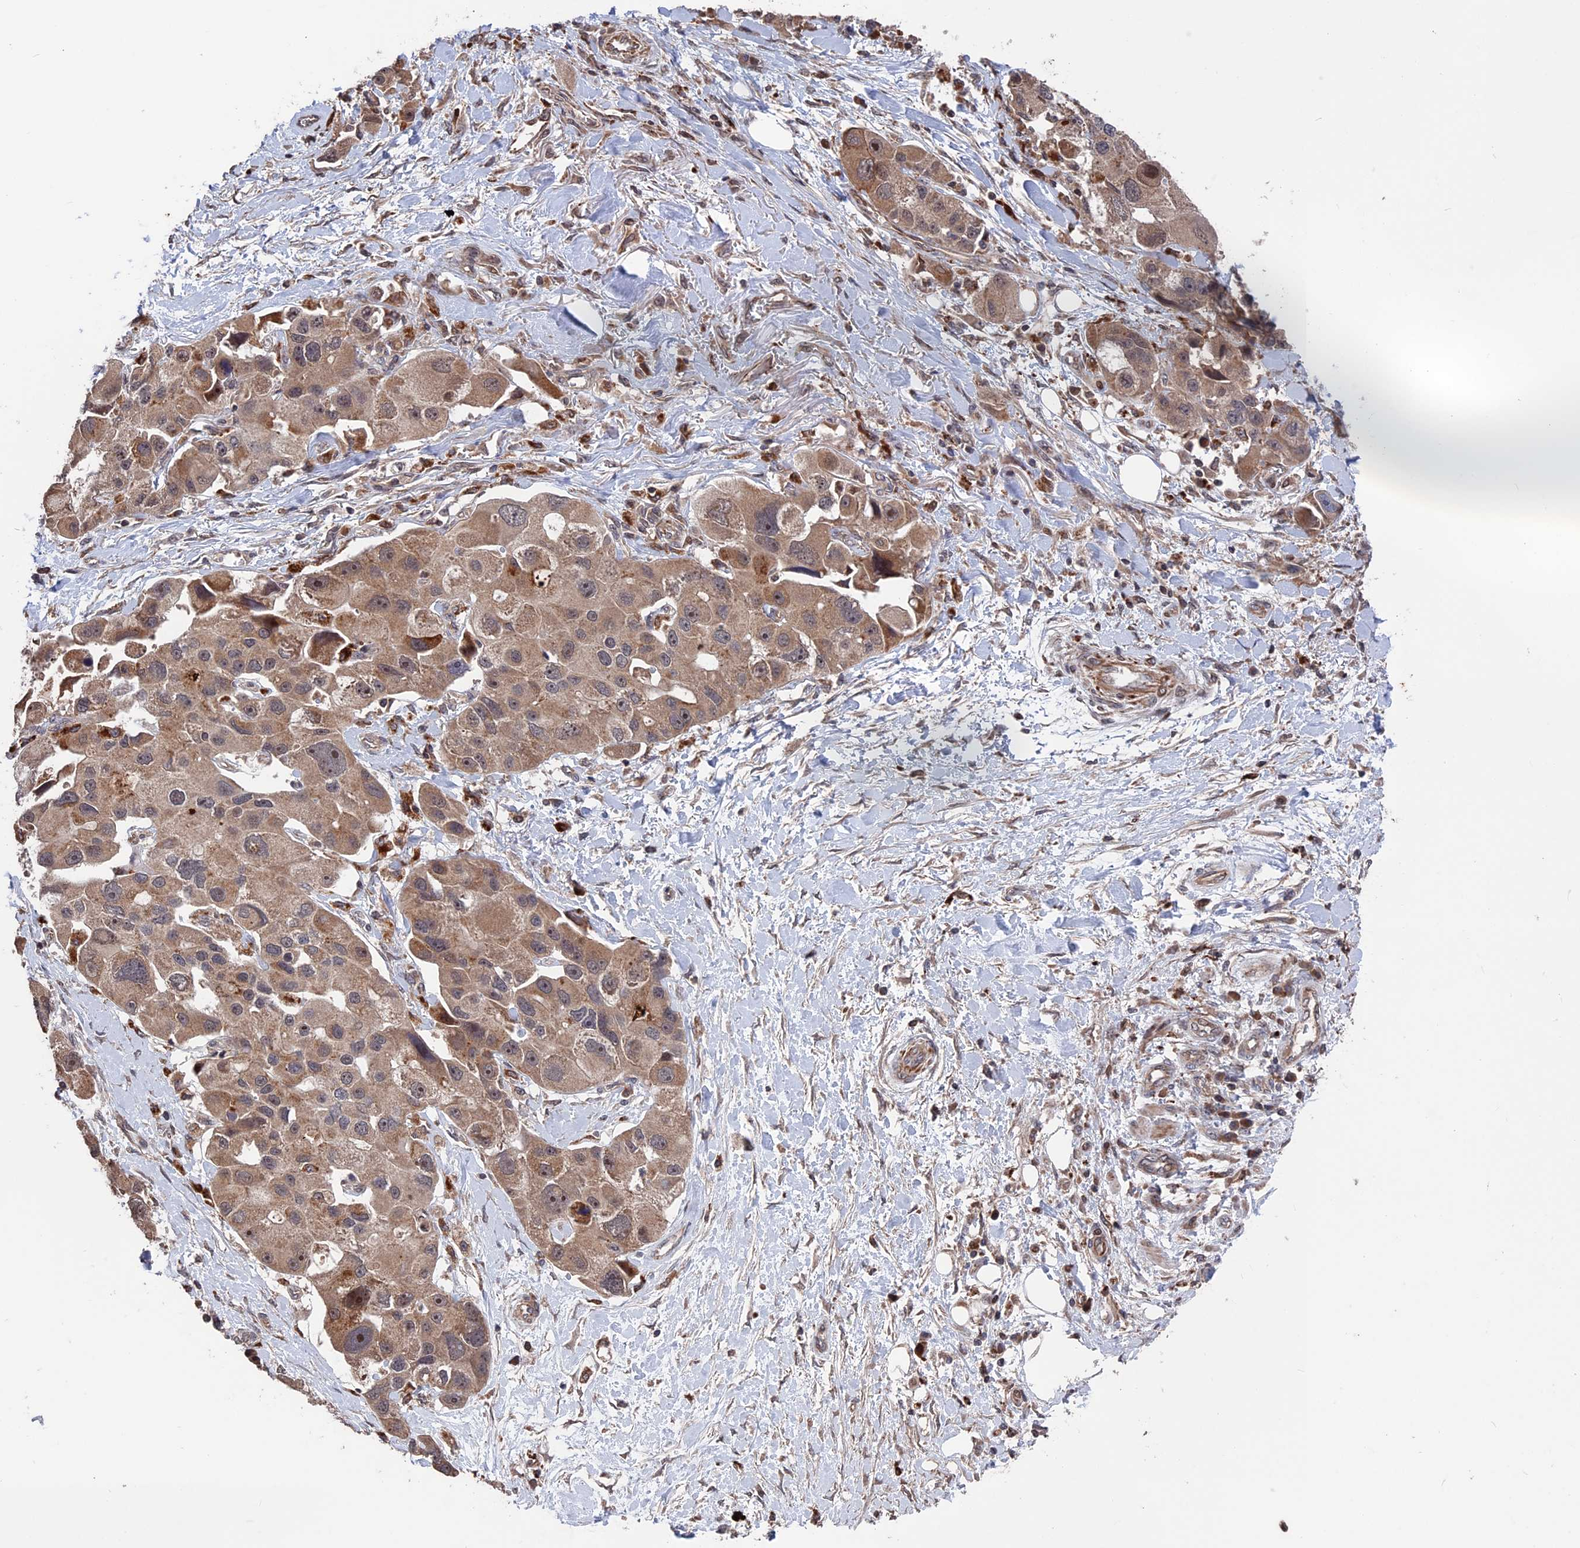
{"staining": {"intensity": "moderate", "quantity": ">75%", "location": "cytoplasmic/membranous"}, "tissue": "lung cancer", "cell_type": "Tumor cells", "image_type": "cancer", "snomed": [{"axis": "morphology", "description": "Adenocarcinoma, NOS"}, {"axis": "topography", "description": "Lung"}], "caption": "Lung cancer was stained to show a protein in brown. There is medium levels of moderate cytoplasmic/membranous staining in approximately >75% of tumor cells.", "gene": "PLA2G15", "patient": {"sex": "female", "age": 54}}